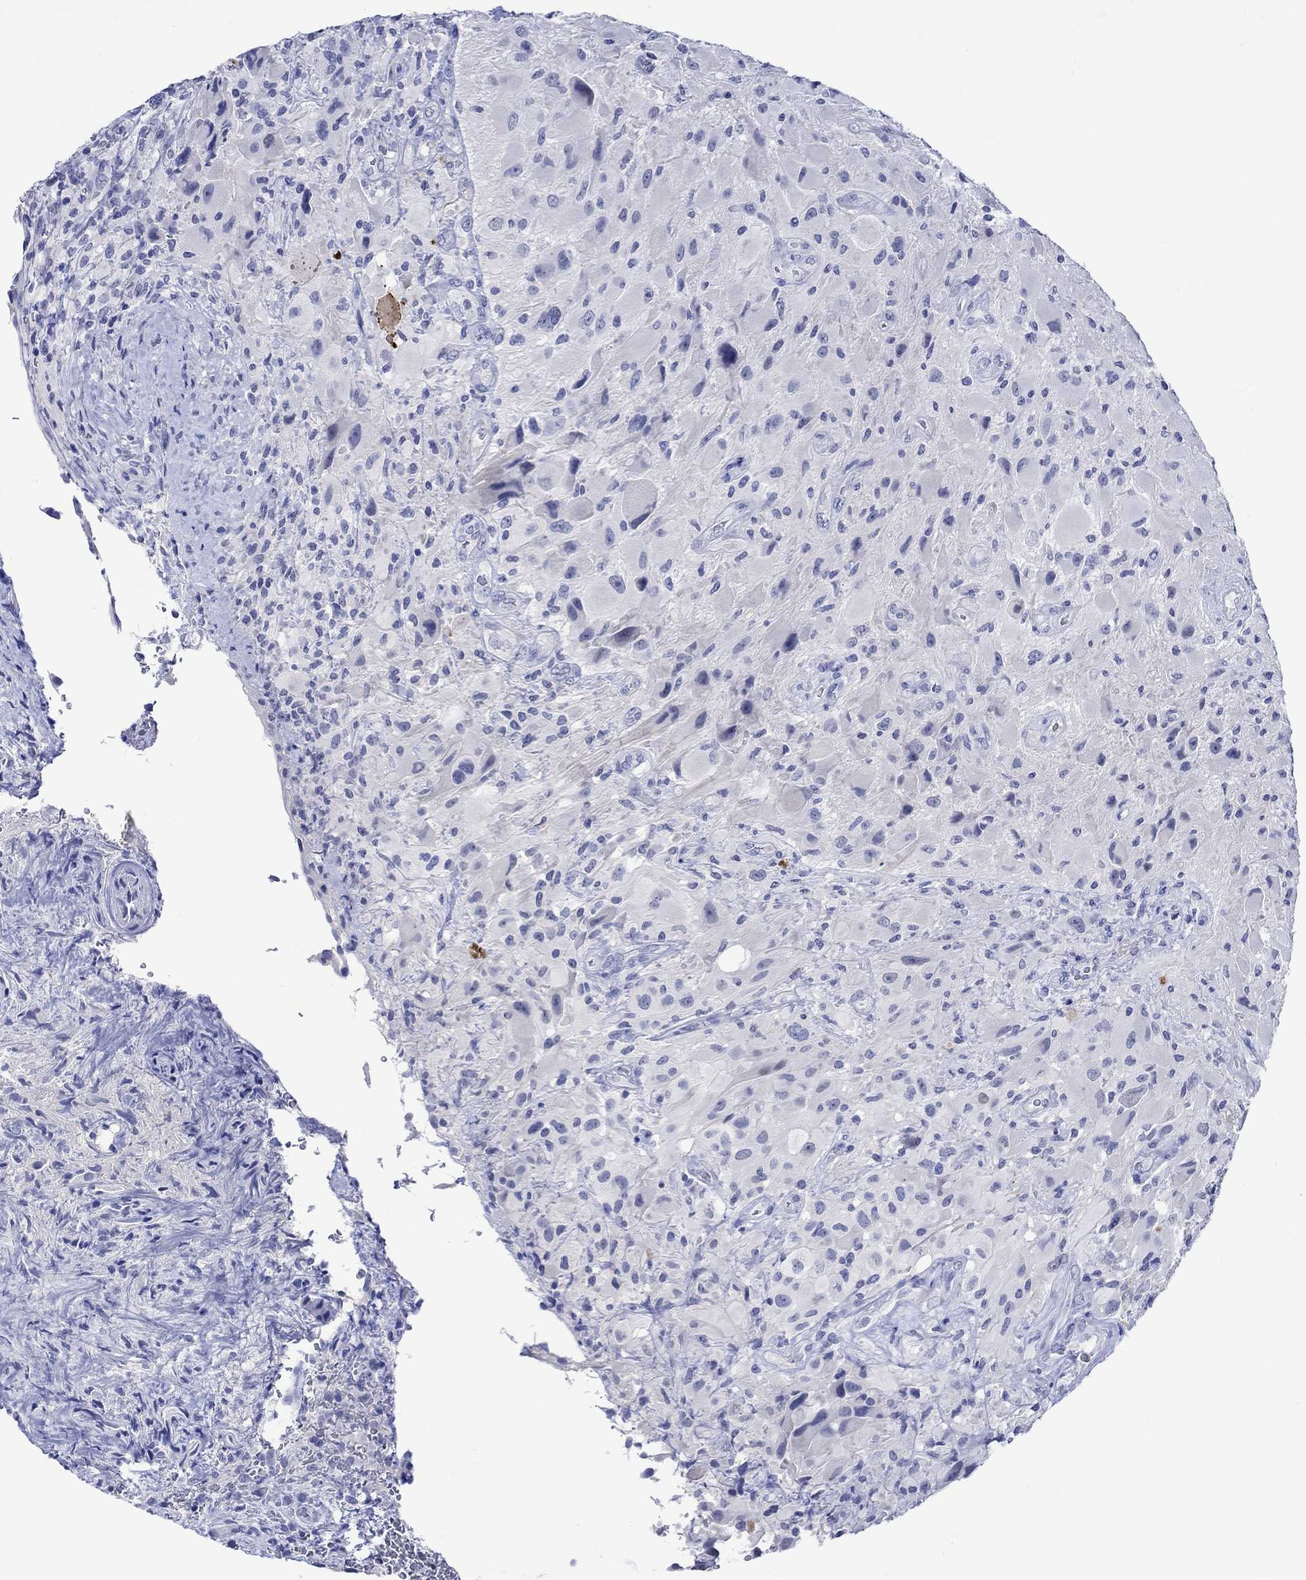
{"staining": {"intensity": "negative", "quantity": "none", "location": "none"}, "tissue": "glioma", "cell_type": "Tumor cells", "image_type": "cancer", "snomed": [{"axis": "morphology", "description": "Glioma, malignant, High grade"}, {"axis": "topography", "description": "Cerebral cortex"}], "caption": "Photomicrograph shows no significant protein staining in tumor cells of high-grade glioma (malignant).", "gene": "KLHL35", "patient": {"sex": "male", "age": 35}}